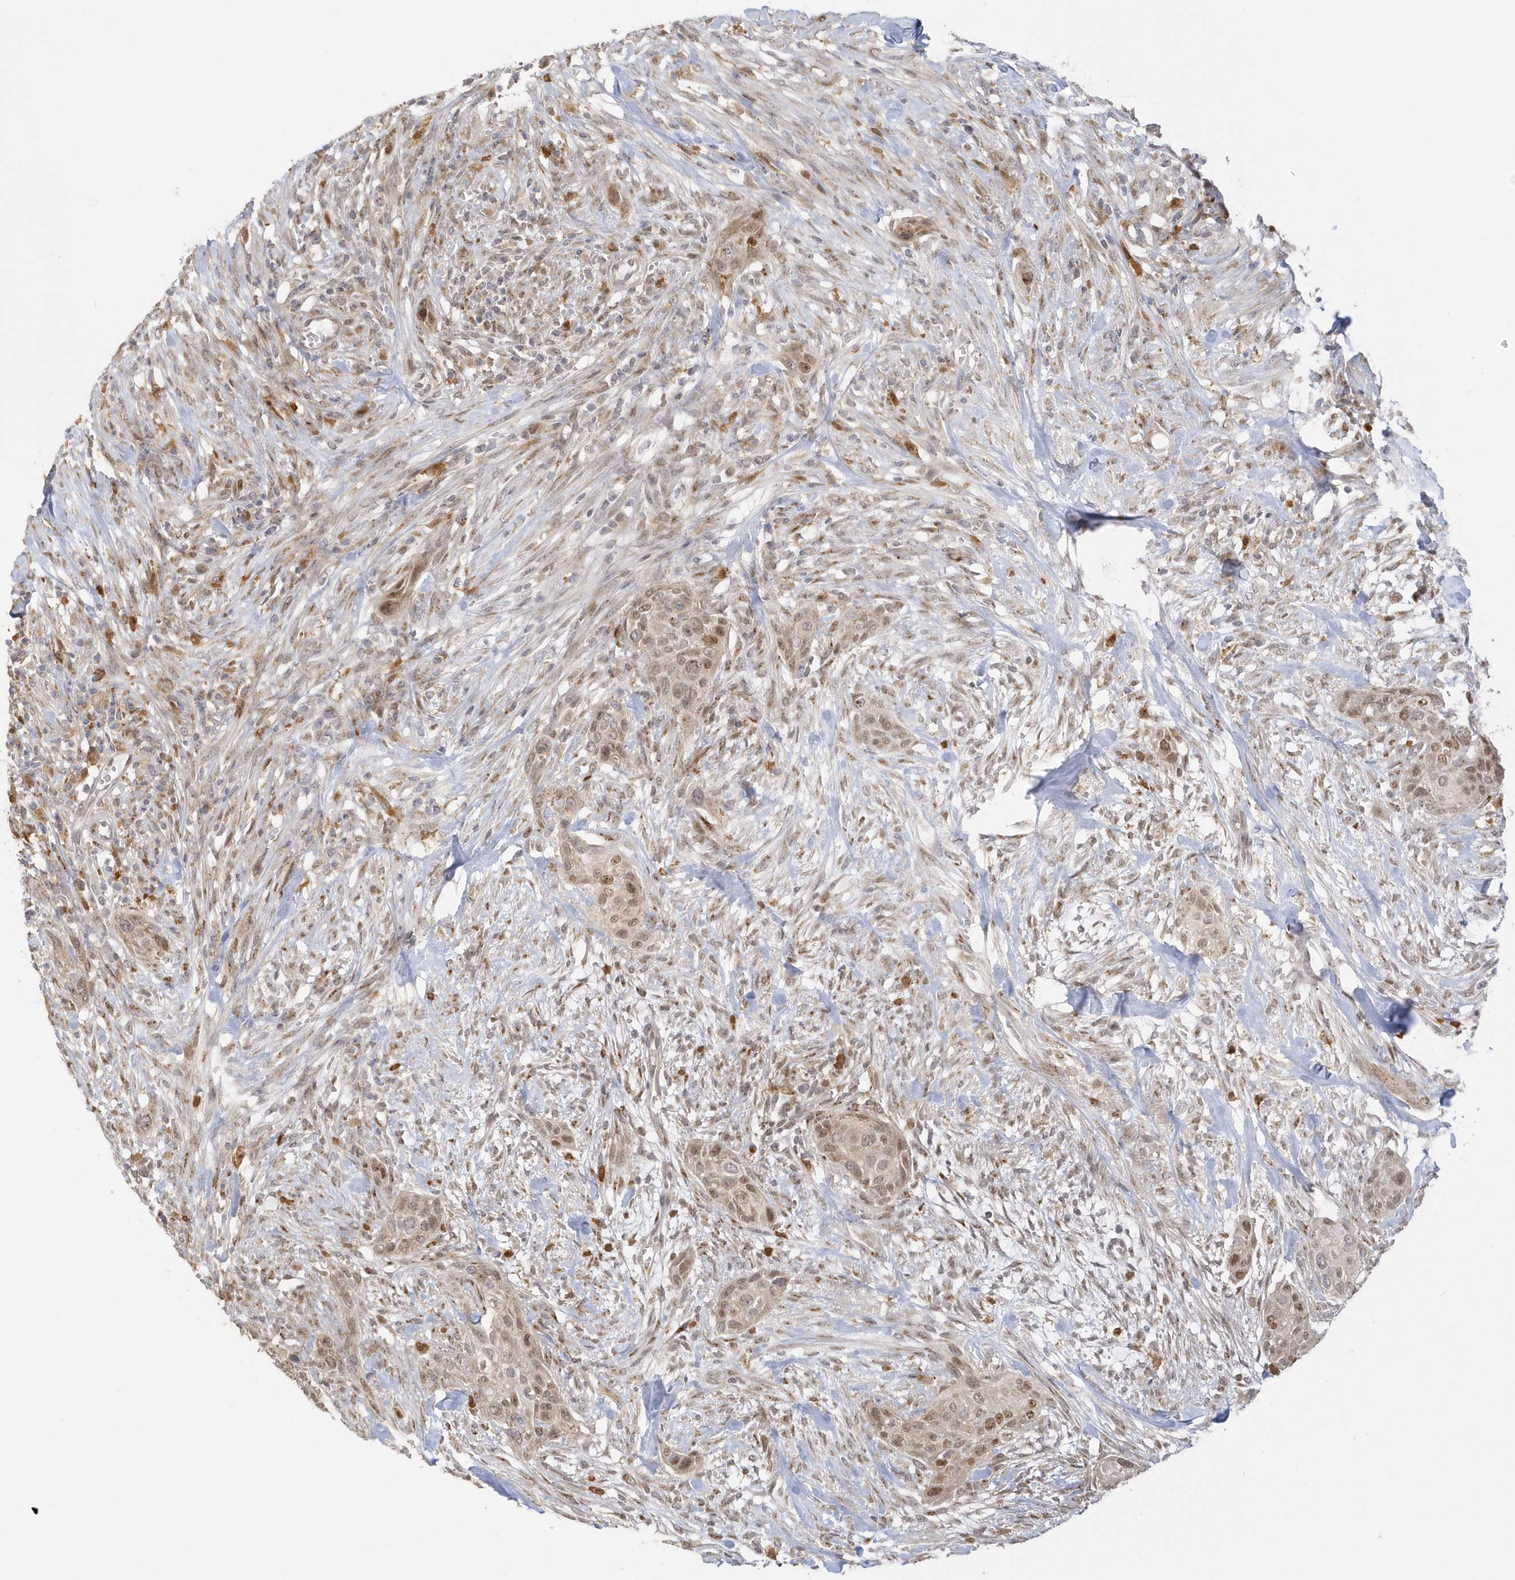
{"staining": {"intensity": "moderate", "quantity": "25%-75%", "location": "nuclear"}, "tissue": "urothelial cancer", "cell_type": "Tumor cells", "image_type": "cancer", "snomed": [{"axis": "morphology", "description": "Urothelial carcinoma, High grade"}, {"axis": "topography", "description": "Urinary bladder"}], "caption": "A medium amount of moderate nuclear expression is present in approximately 25%-75% of tumor cells in high-grade urothelial carcinoma tissue.", "gene": "NAF1", "patient": {"sex": "male", "age": 35}}